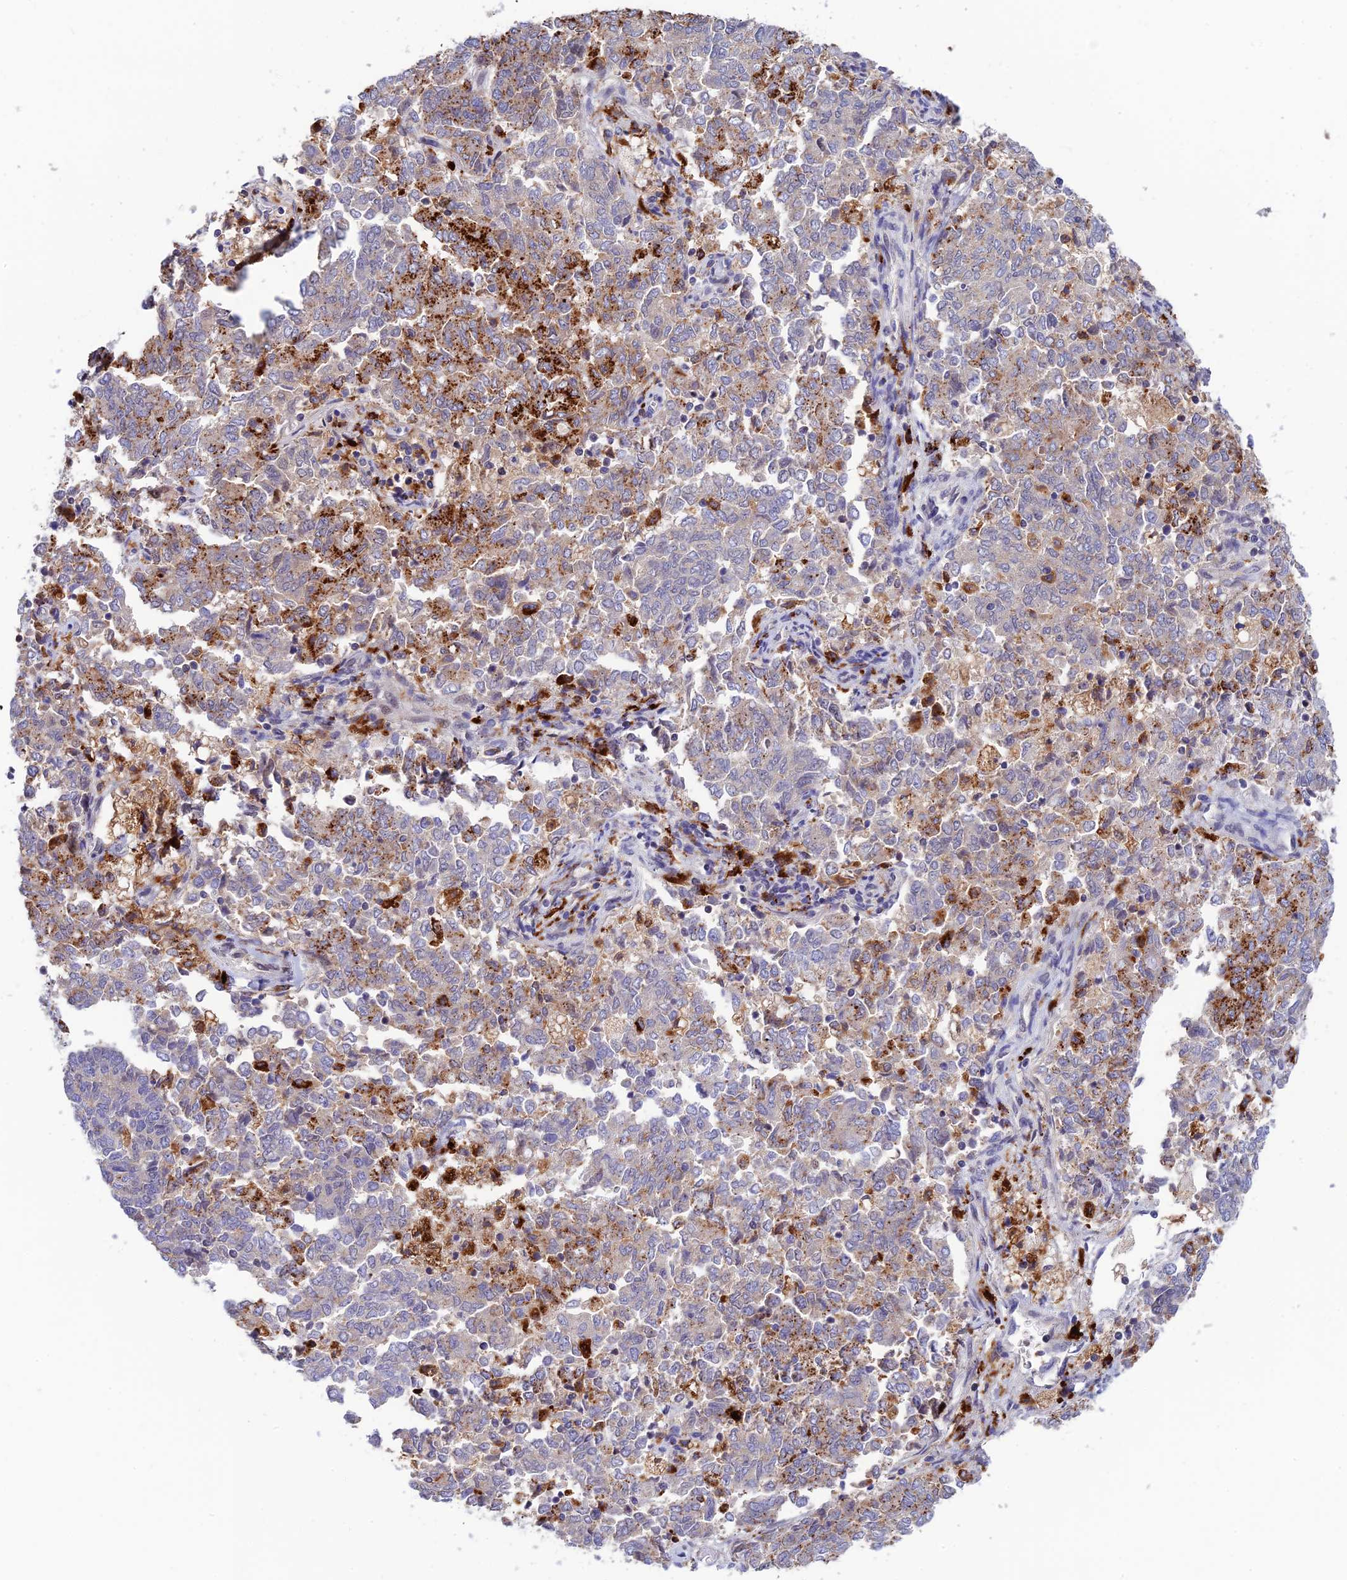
{"staining": {"intensity": "moderate", "quantity": "25%-75%", "location": "cytoplasmic/membranous"}, "tissue": "endometrial cancer", "cell_type": "Tumor cells", "image_type": "cancer", "snomed": [{"axis": "morphology", "description": "Adenocarcinoma, NOS"}, {"axis": "topography", "description": "Endometrium"}], "caption": "Tumor cells reveal medium levels of moderate cytoplasmic/membranous staining in about 25%-75% of cells in human endometrial cancer (adenocarcinoma).", "gene": "HIC1", "patient": {"sex": "female", "age": 80}}